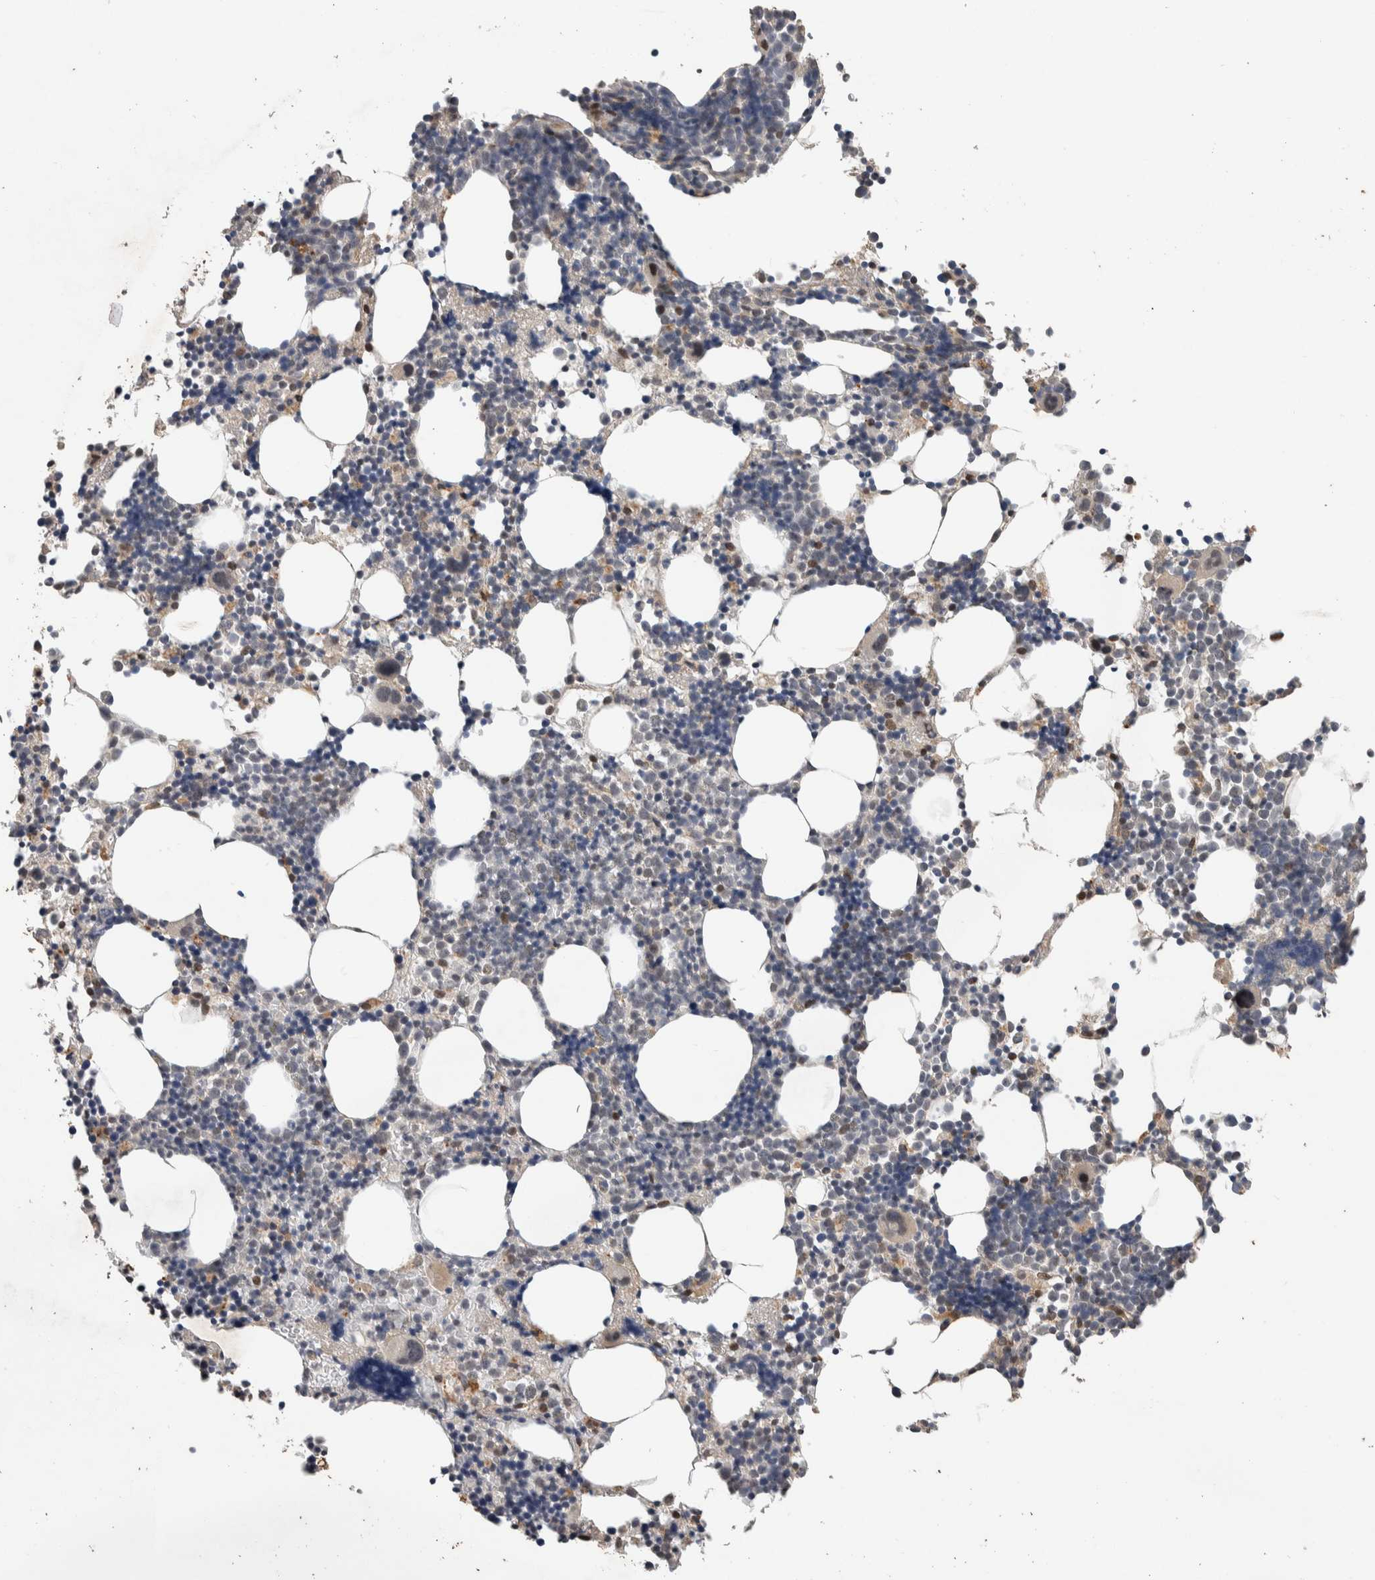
{"staining": {"intensity": "weak", "quantity": "<25%", "location": "nuclear"}, "tissue": "bone marrow", "cell_type": "Hematopoietic cells", "image_type": "normal", "snomed": [{"axis": "morphology", "description": "Normal tissue, NOS"}, {"axis": "morphology", "description": "Inflammation, NOS"}, {"axis": "topography", "description": "Bone marrow"}], "caption": "Immunohistochemistry histopathology image of unremarkable bone marrow: human bone marrow stained with DAB exhibits no significant protein staining in hematopoietic cells.", "gene": "CYSRT1", "patient": {"sex": "male", "age": 31}}